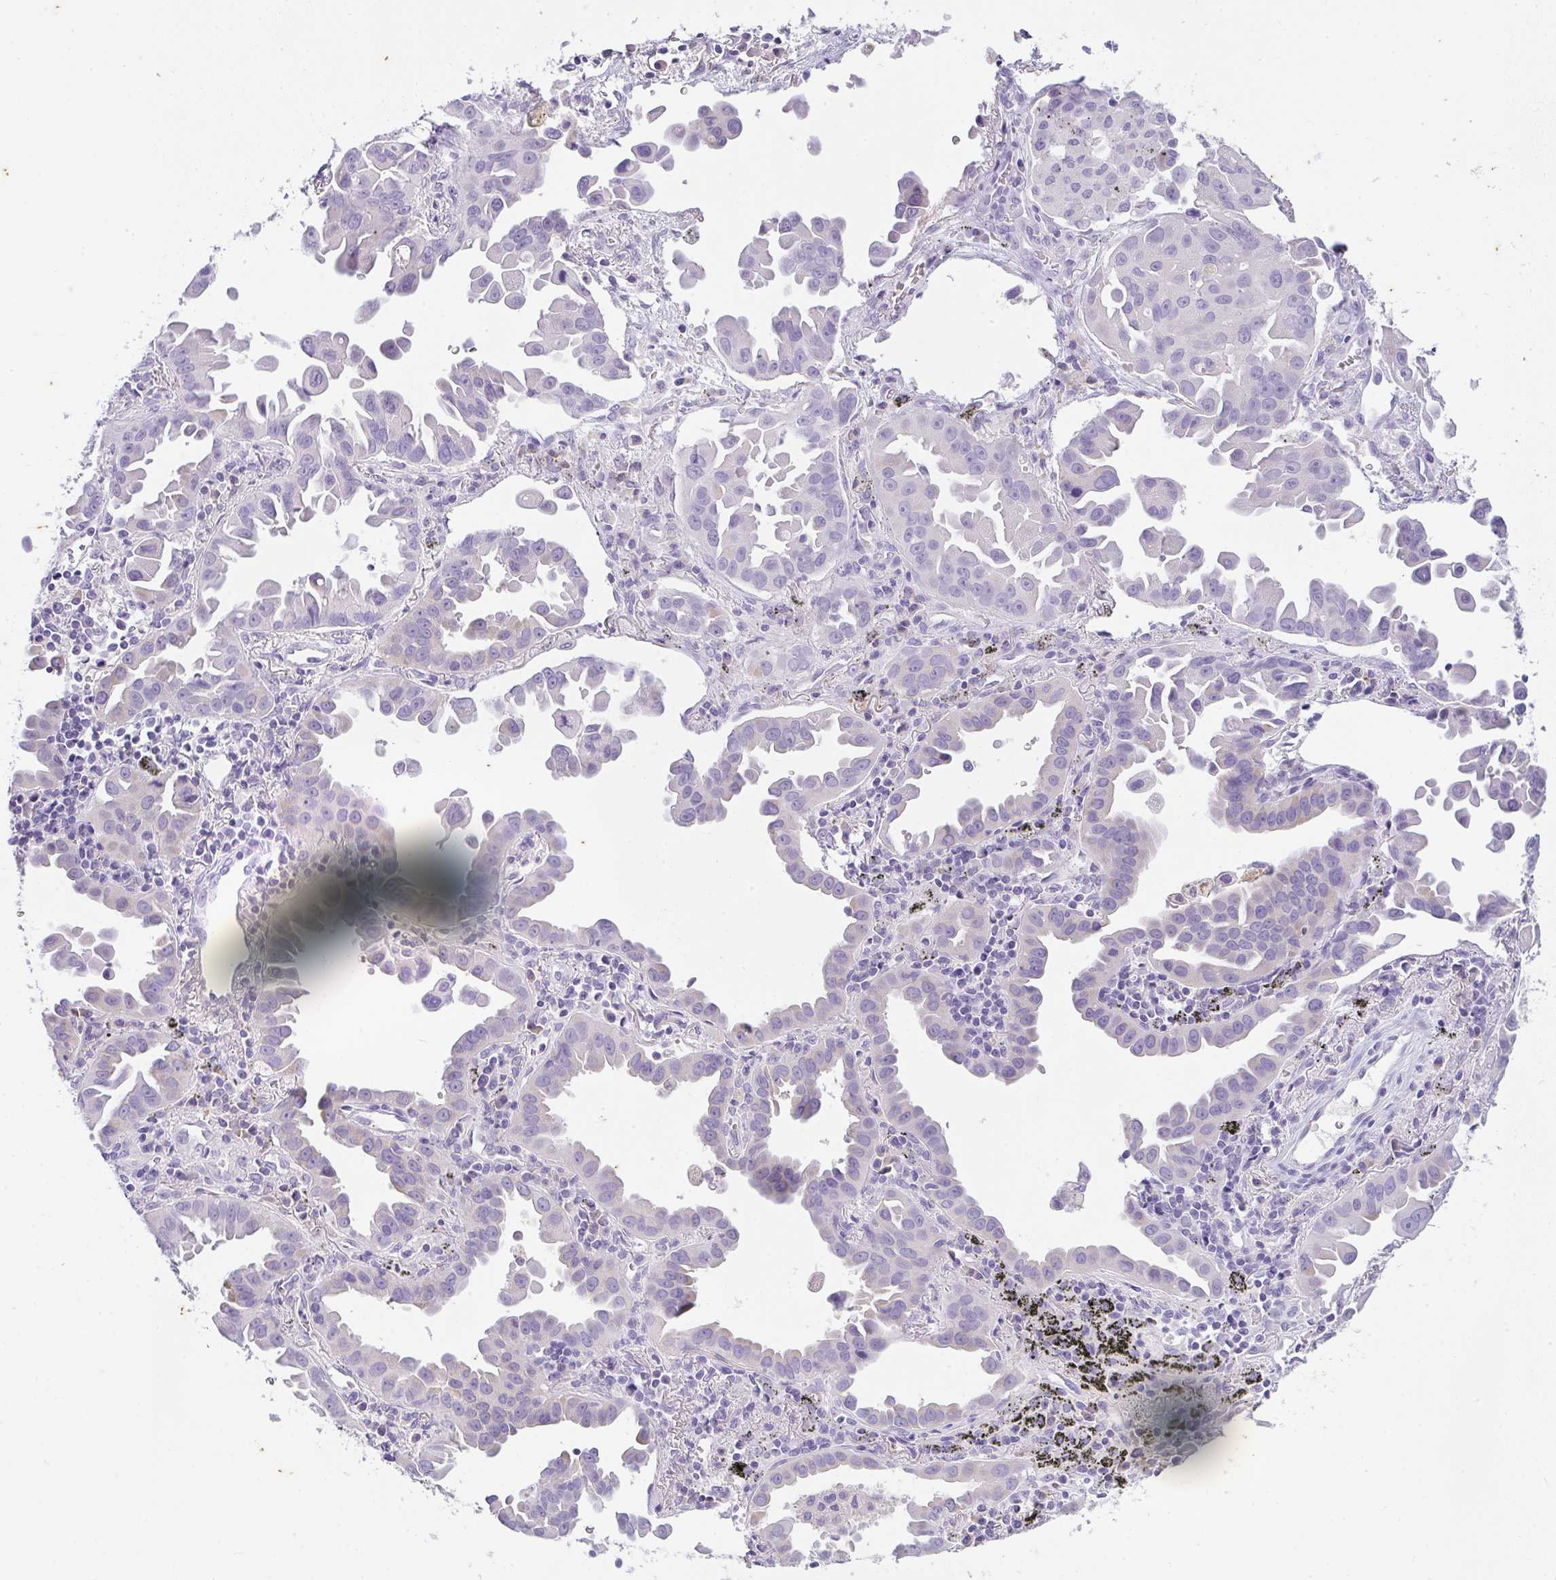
{"staining": {"intensity": "negative", "quantity": "none", "location": "none"}, "tissue": "lung cancer", "cell_type": "Tumor cells", "image_type": "cancer", "snomed": [{"axis": "morphology", "description": "Adenocarcinoma, NOS"}, {"axis": "topography", "description": "Lung"}], "caption": "DAB (3,3'-diaminobenzidine) immunohistochemical staining of human lung adenocarcinoma shows no significant staining in tumor cells.", "gene": "COX7B", "patient": {"sex": "male", "age": 68}}